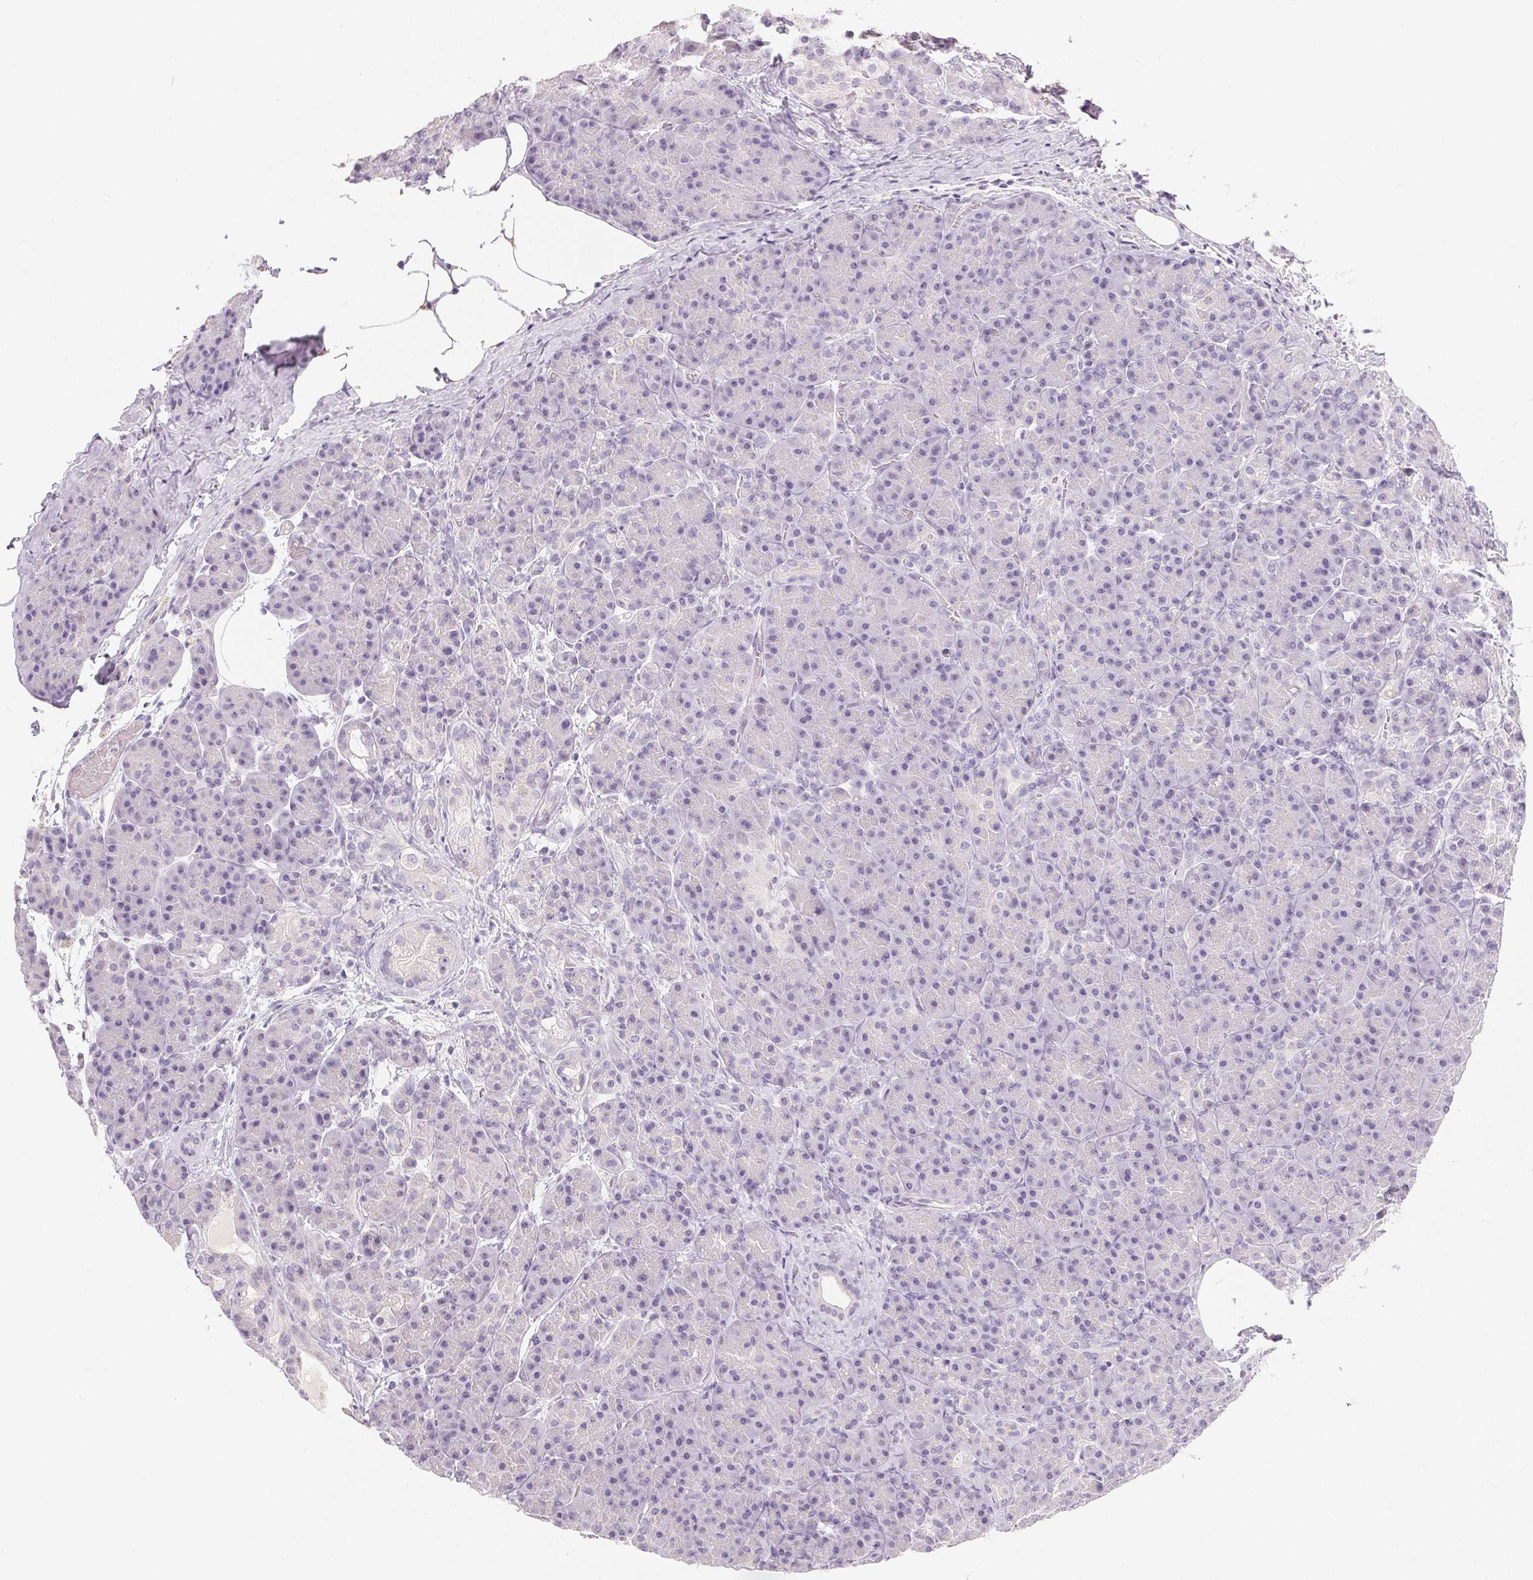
{"staining": {"intensity": "negative", "quantity": "none", "location": "none"}, "tissue": "pancreas", "cell_type": "Exocrine glandular cells", "image_type": "normal", "snomed": [{"axis": "morphology", "description": "Normal tissue, NOS"}, {"axis": "topography", "description": "Pancreas"}], "caption": "The image demonstrates no staining of exocrine glandular cells in benign pancreas. (Brightfield microscopy of DAB (3,3'-diaminobenzidine) IHC at high magnification).", "gene": "MIOX", "patient": {"sex": "male", "age": 57}}